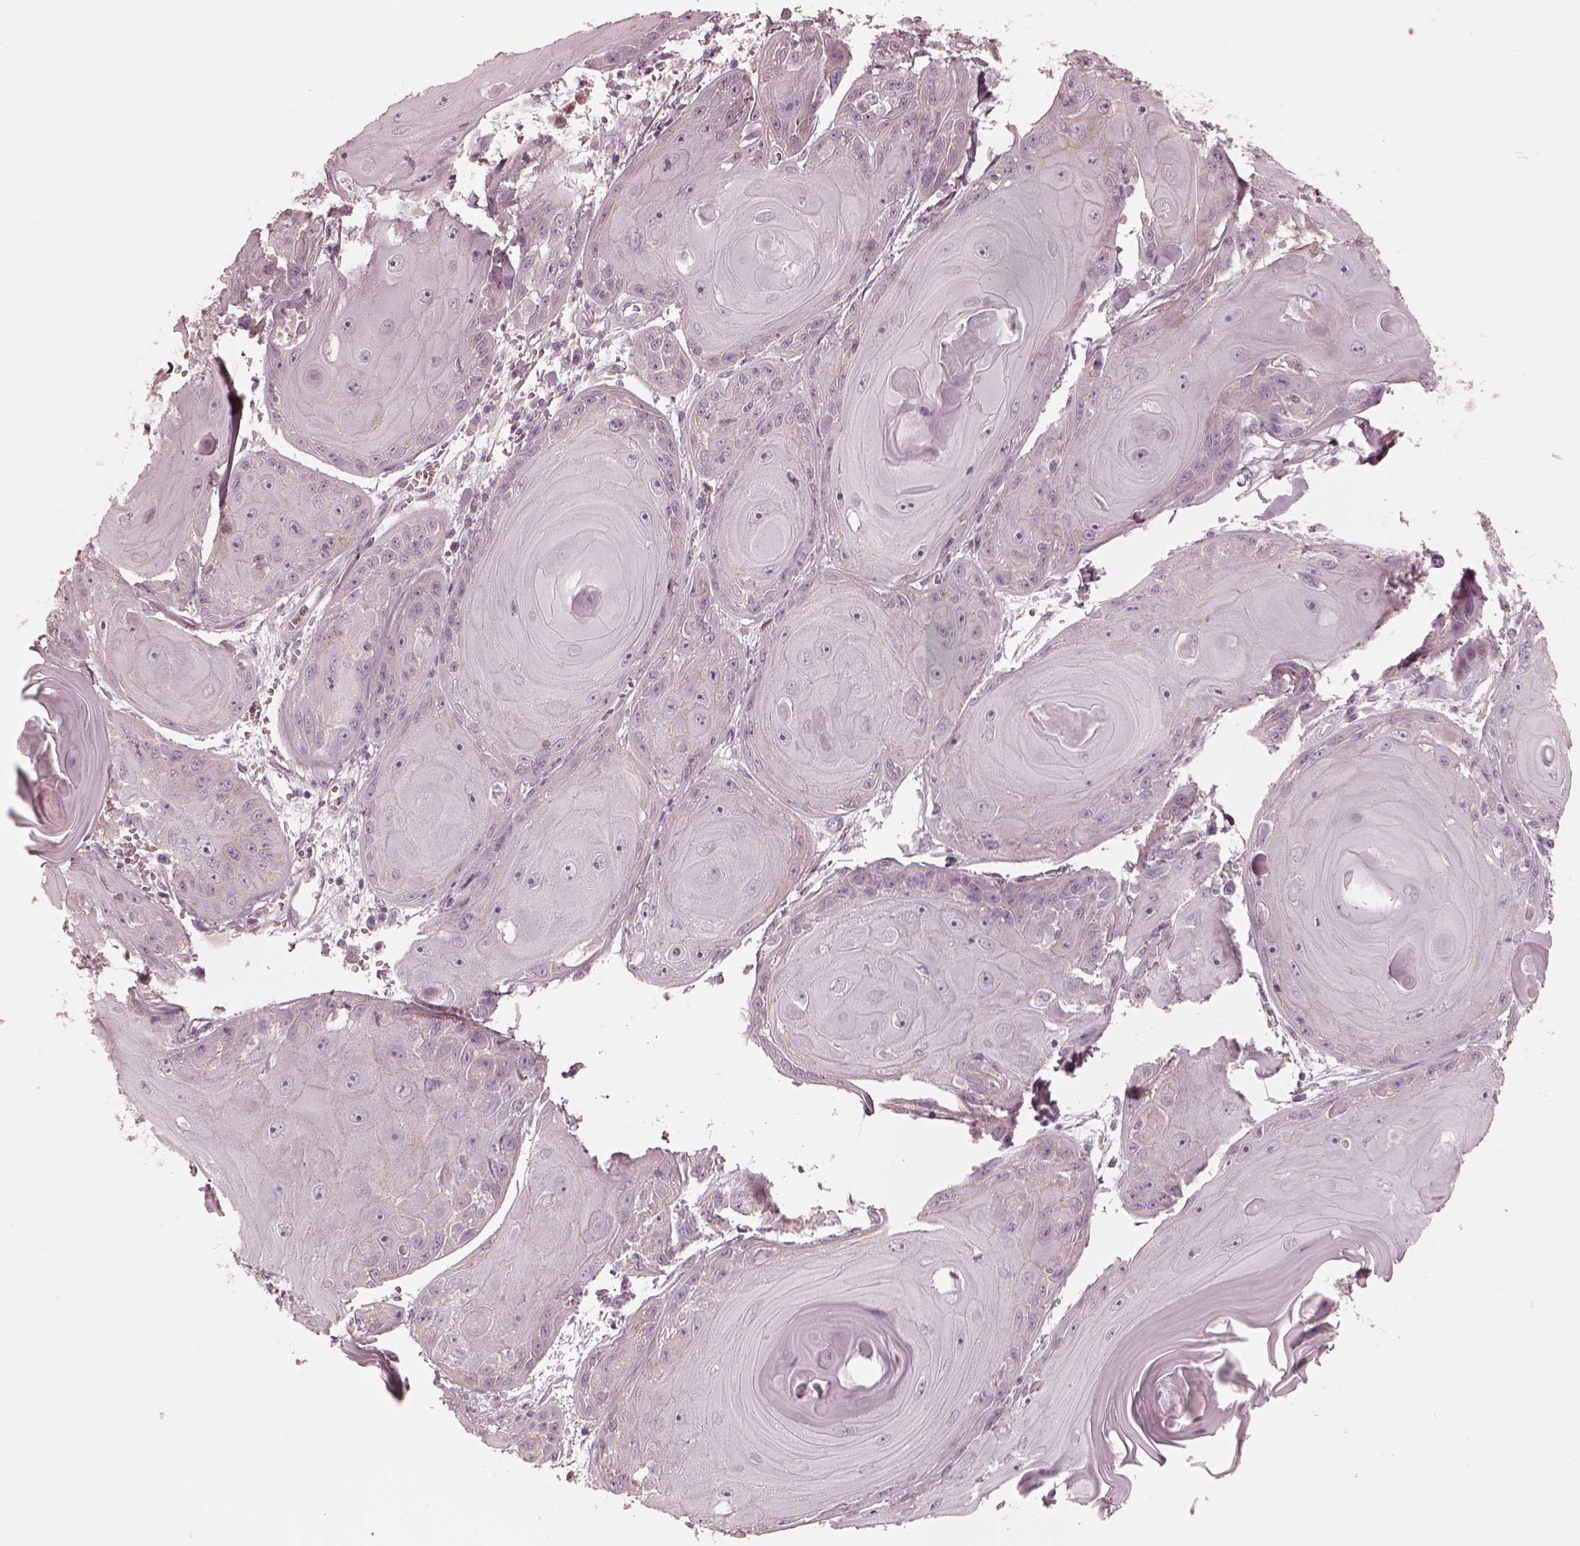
{"staining": {"intensity": "negative", "quantity": "none", "location": "none"}, "tissue": "skin cancer", "cell_type": "Tumor cells", "image_type": "cancer", "snomed": [{"axis": "morphology", "description": "Squamous cell carcinoma, NOS"}, {"axis": "topography", "description": "Skin"}, {"axis": "topography", "description": "Vulva"}], "caption": "Tumor cells show no significant staining in skin squamous cell carcinoma. Nuclei are stained in blue.", "gene": "GPRIN1", "patient": {"sex": "female", "age": 85}}